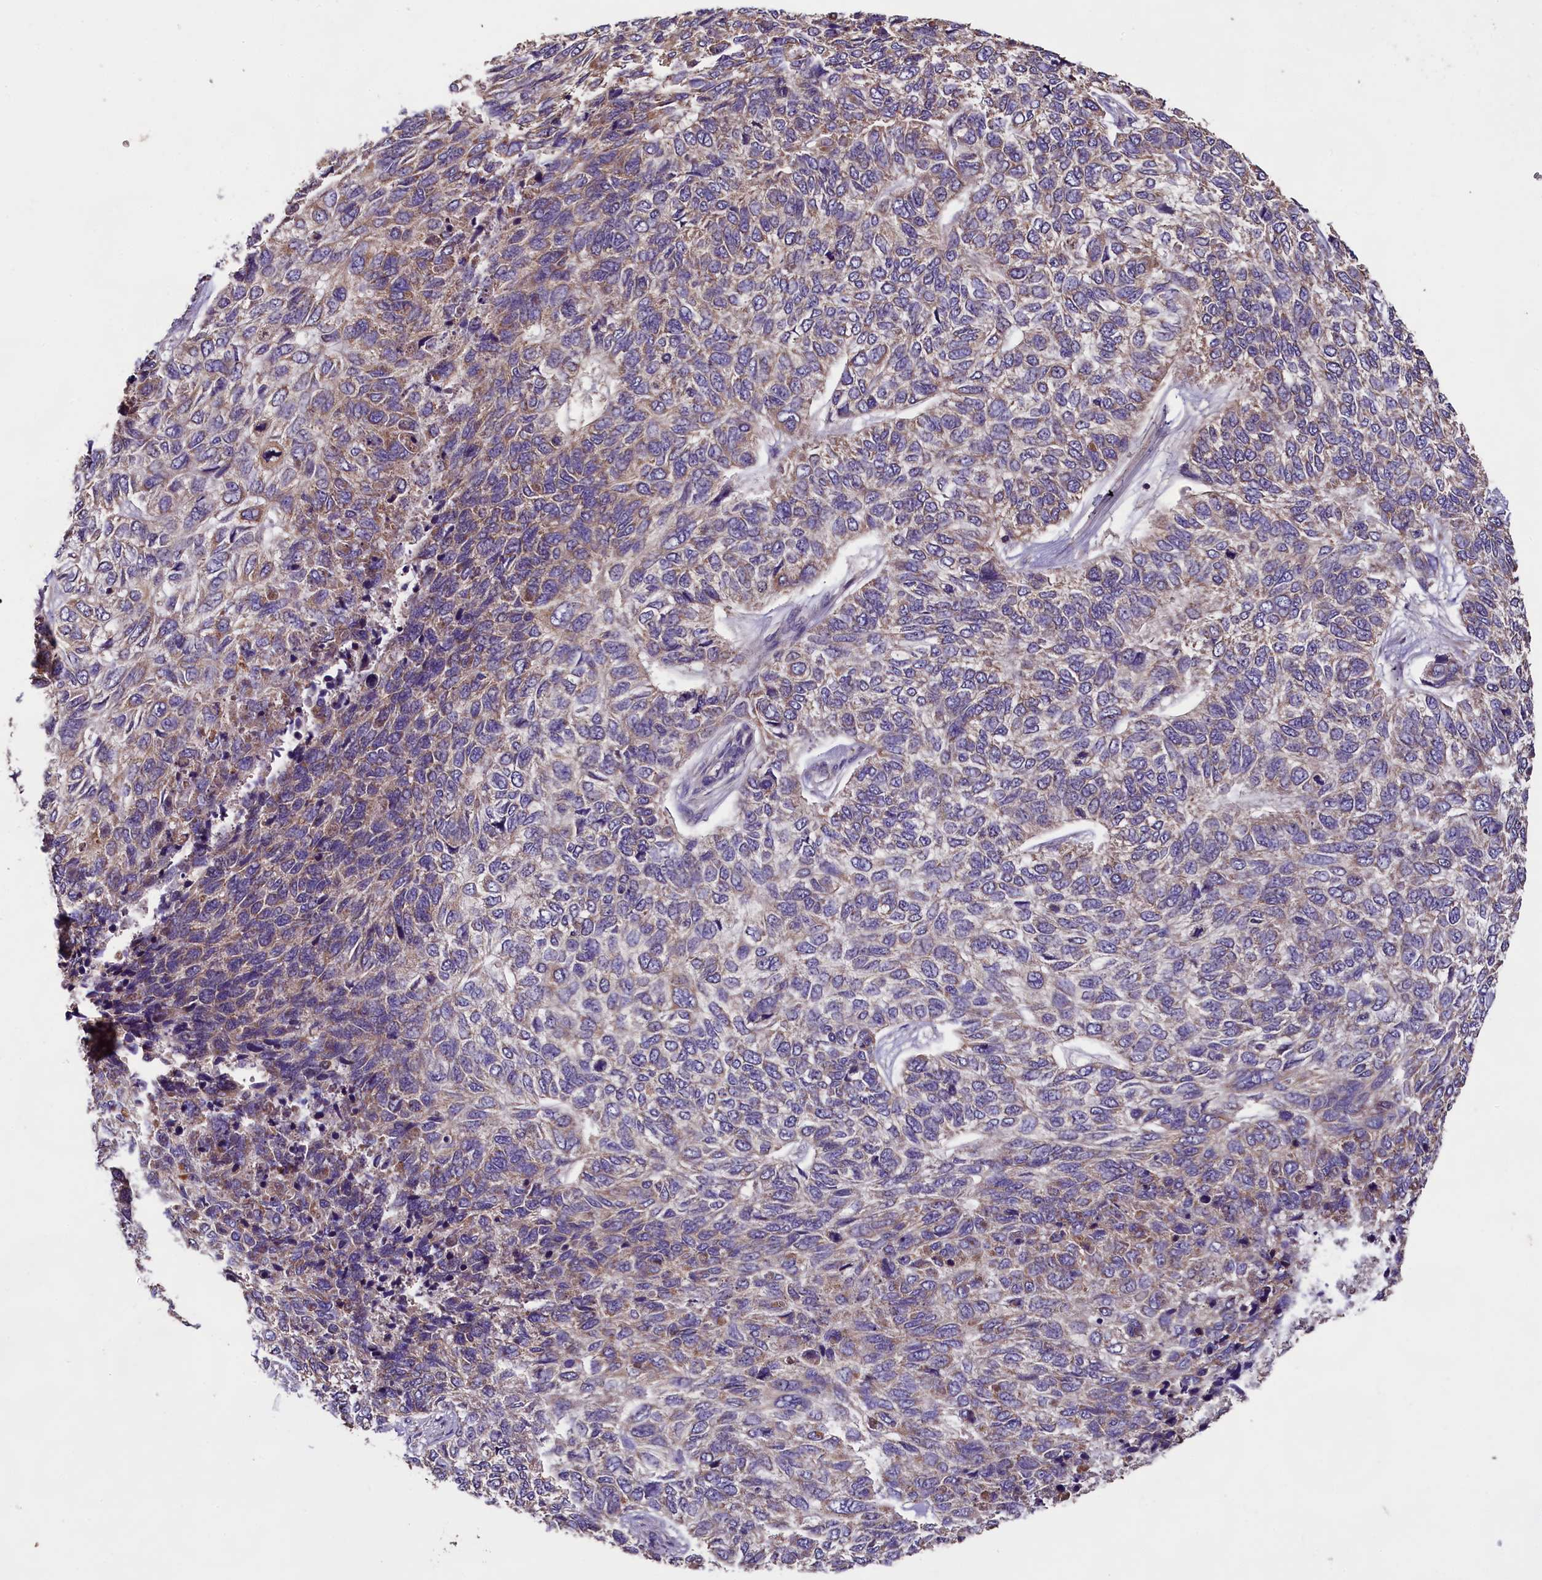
{"staining": {"intensity": "moderate", "quantity": "<25%", "location": "cytoplasmic/membranous"}, "tissue": "skin cancer", "cell_type": "Tumor cells", "image_type": "cancer", "snomed": [{"axis": "morphology", "description": "Basal cell carcinoma"}, {"axis": "topography", "description": "Skin"}], "caption": "Protein staining shows moderate cytoplasmic/membranous staining in about <25% of tumor cells in skin cancer (basal cell carcinoma).", "gene": "ENKD1", "patient": {"sex": "female", "age": 65}}